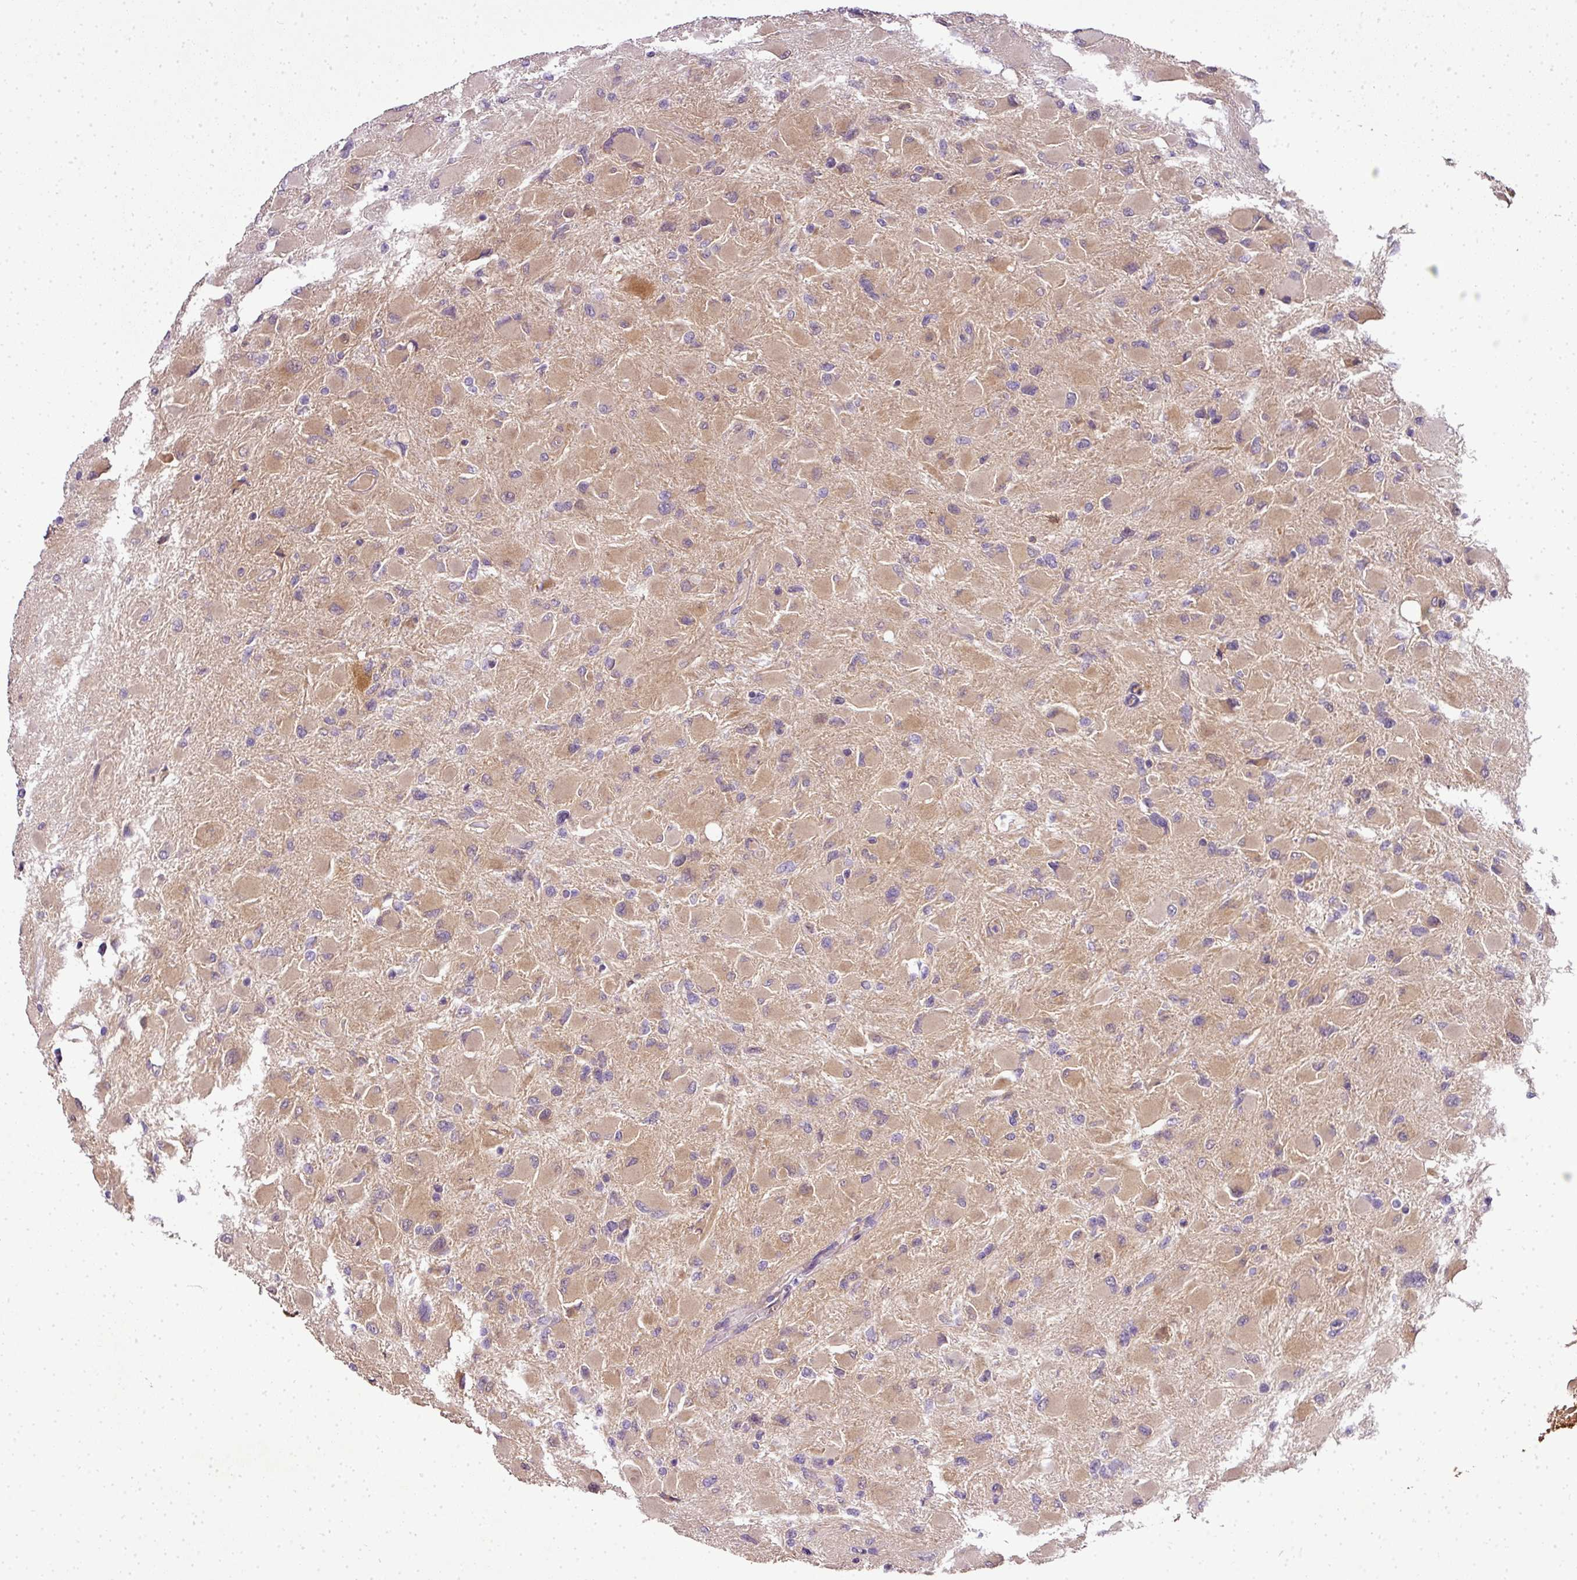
{"staining": {"intensity": "moderate", "quantity": "25%-75%", "location": "cytoplasmic/membranous"}, "tissue": "glioma", "cell_type": "Tumor cells", "image_type": "cancer", "snomed": [{"axis": "morphology", "description": "Glioma, malignant, High grade"}, {"axis": "topography", "description": "Cerebral cortex"}], "caption": "Immunohistochemistry image of glioma stained for a protein (brown), which exhibits medium levels of moderate cytoplasmic/membranous positivity in about 25%-75% of tumor cells.", "gene": "ADH5", "patient": {"sex": "female", "age": 36}}